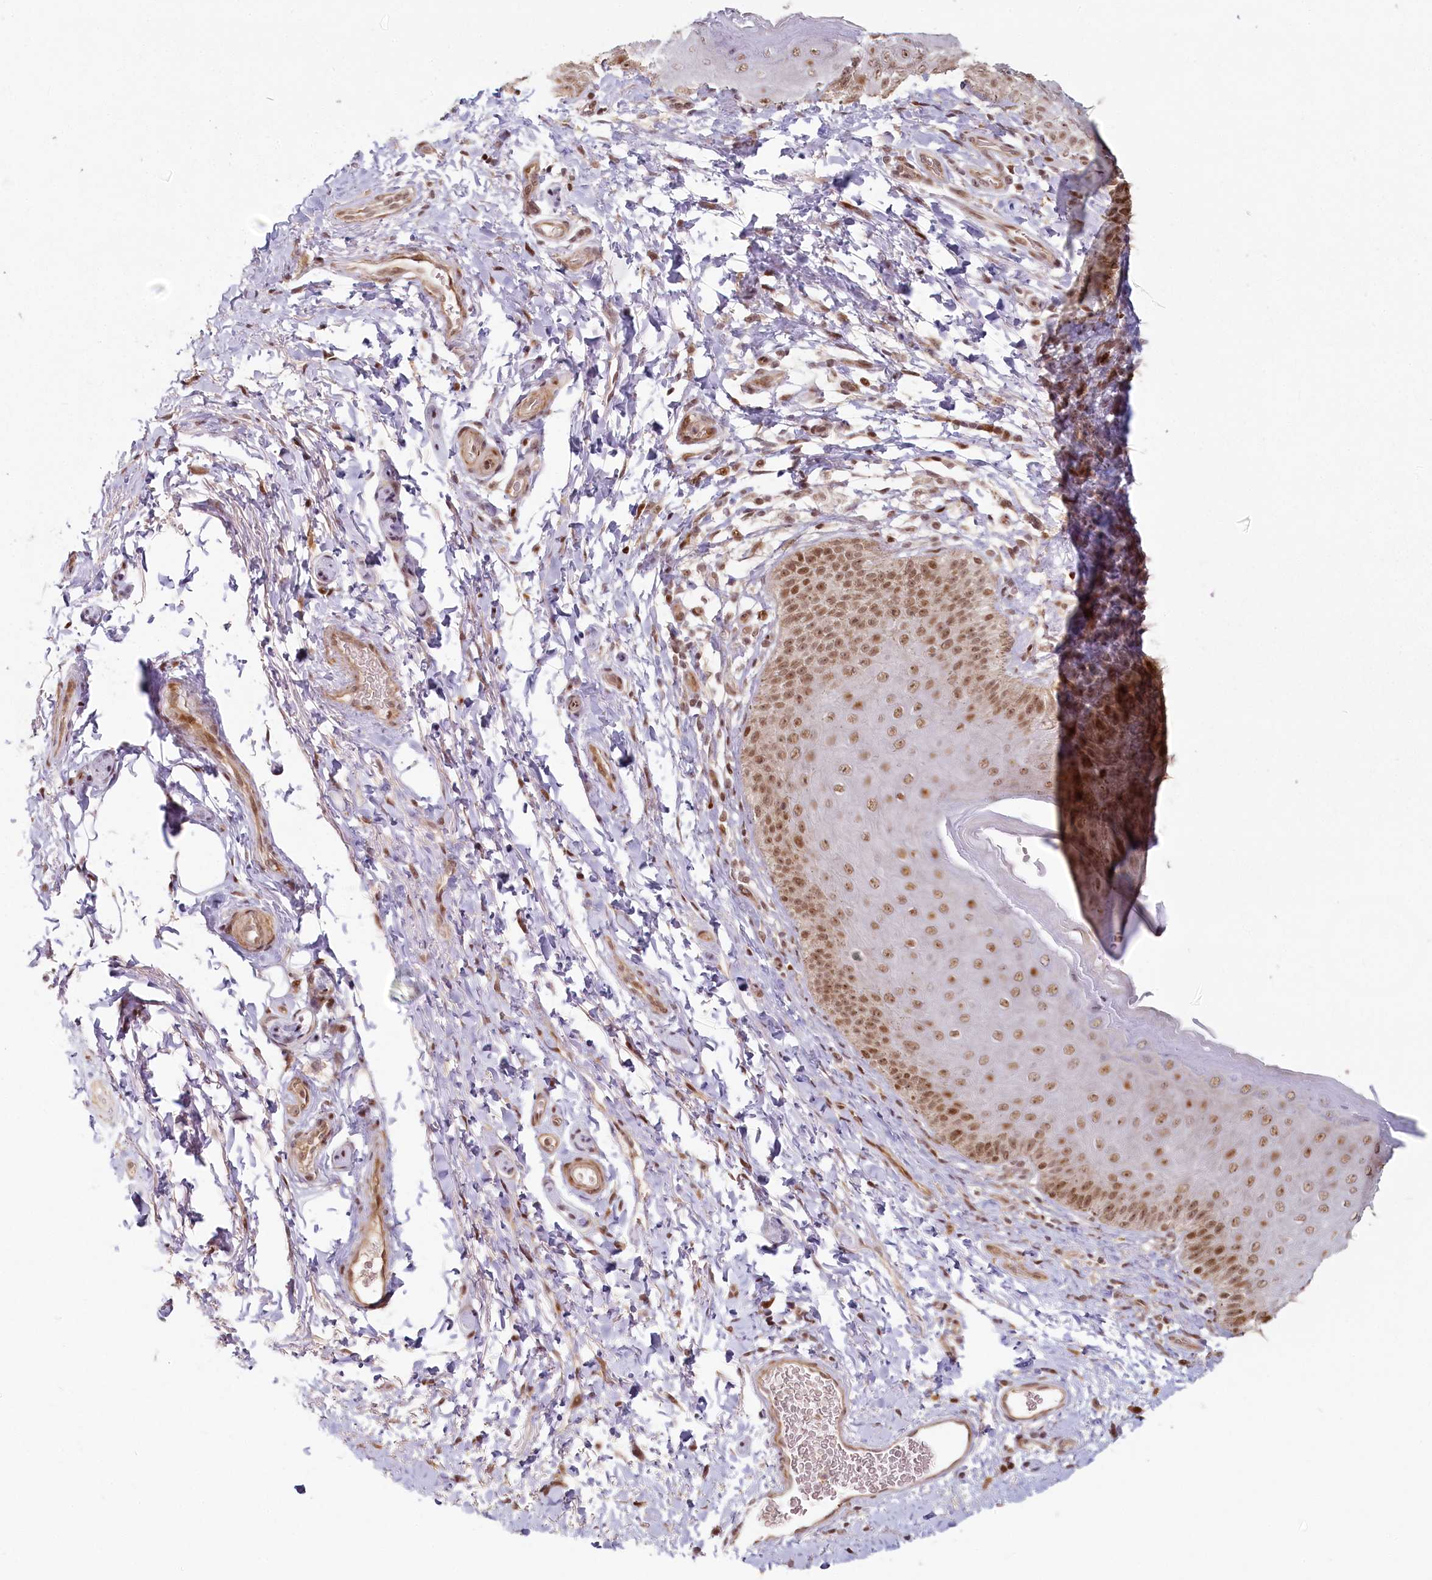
{"staining": {"intensity": "strong", "quantity": "25%-75%", "location": "cytoplasmic/membranous,nuclear"}, "tissue": "skin", "cell_type": "Epidermal cells", "image_type": "normal", "snomed": [{"axis": "morphology", "description": "Normal tissue, NOS"}, {"axis": "topography", "description": "Anal"}], "caption": "IHC micrograph of unremarkable human skin stained for a protein (brown), which exhibits high levels of strong cytoplasmic/membranous,nuclear positivity in approximately 25%-75% of epidermal cells.", "gene": "FAM204A", "patient": {"sex": "male", "age": 44}}